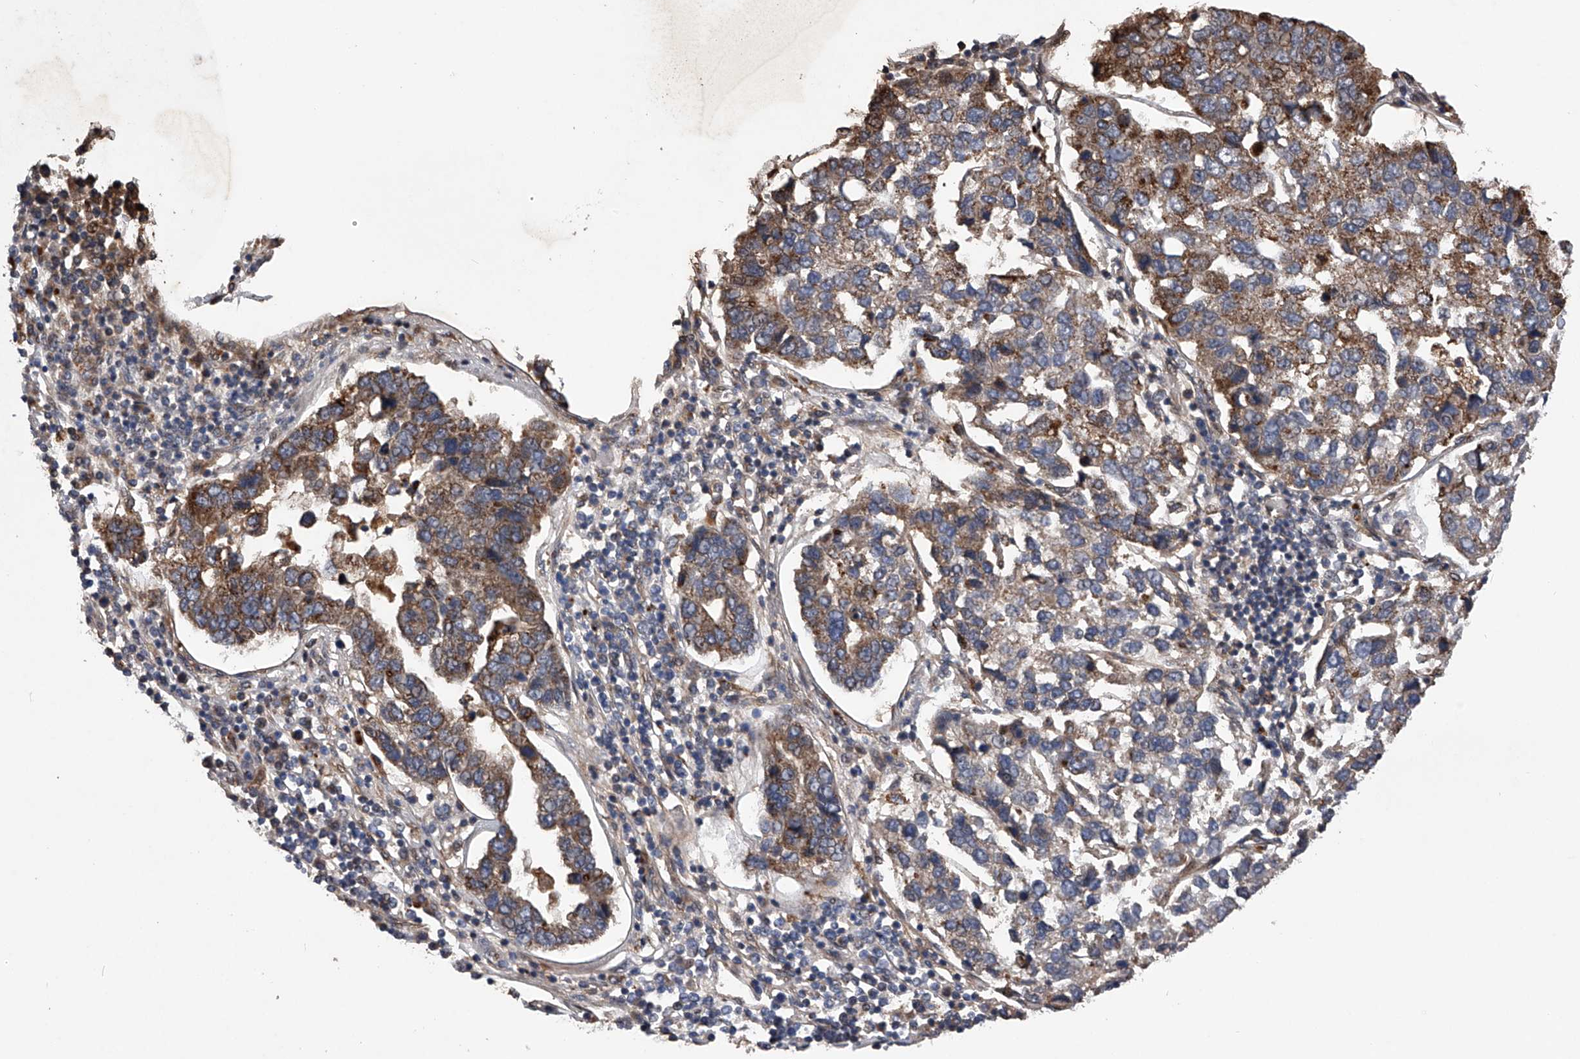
{"staining": {"intensity": "moderate", "quantity": "<25%", "location": "cytoplasmic/membranous"}, "tissue": "pancreatic cancer", "cell_type": "Tumor cells", "image_type": "cancer", "snomed": [{"axis": "morphology", "description": "Adenocarcinoma, NOS"}, {"axis": "topography", "description": "Pancreas"}], "caption": "DAB (3,3'-diaminobenzidine) immunohistochemical staining of human pancreatic adenocarcinoma exhibits moderate cytoplasmic/membranous protein positivity in approximately <25% of tumor cells.", "gene": "MAP3K11", "patient": {"sex": "female", "age": 61}}